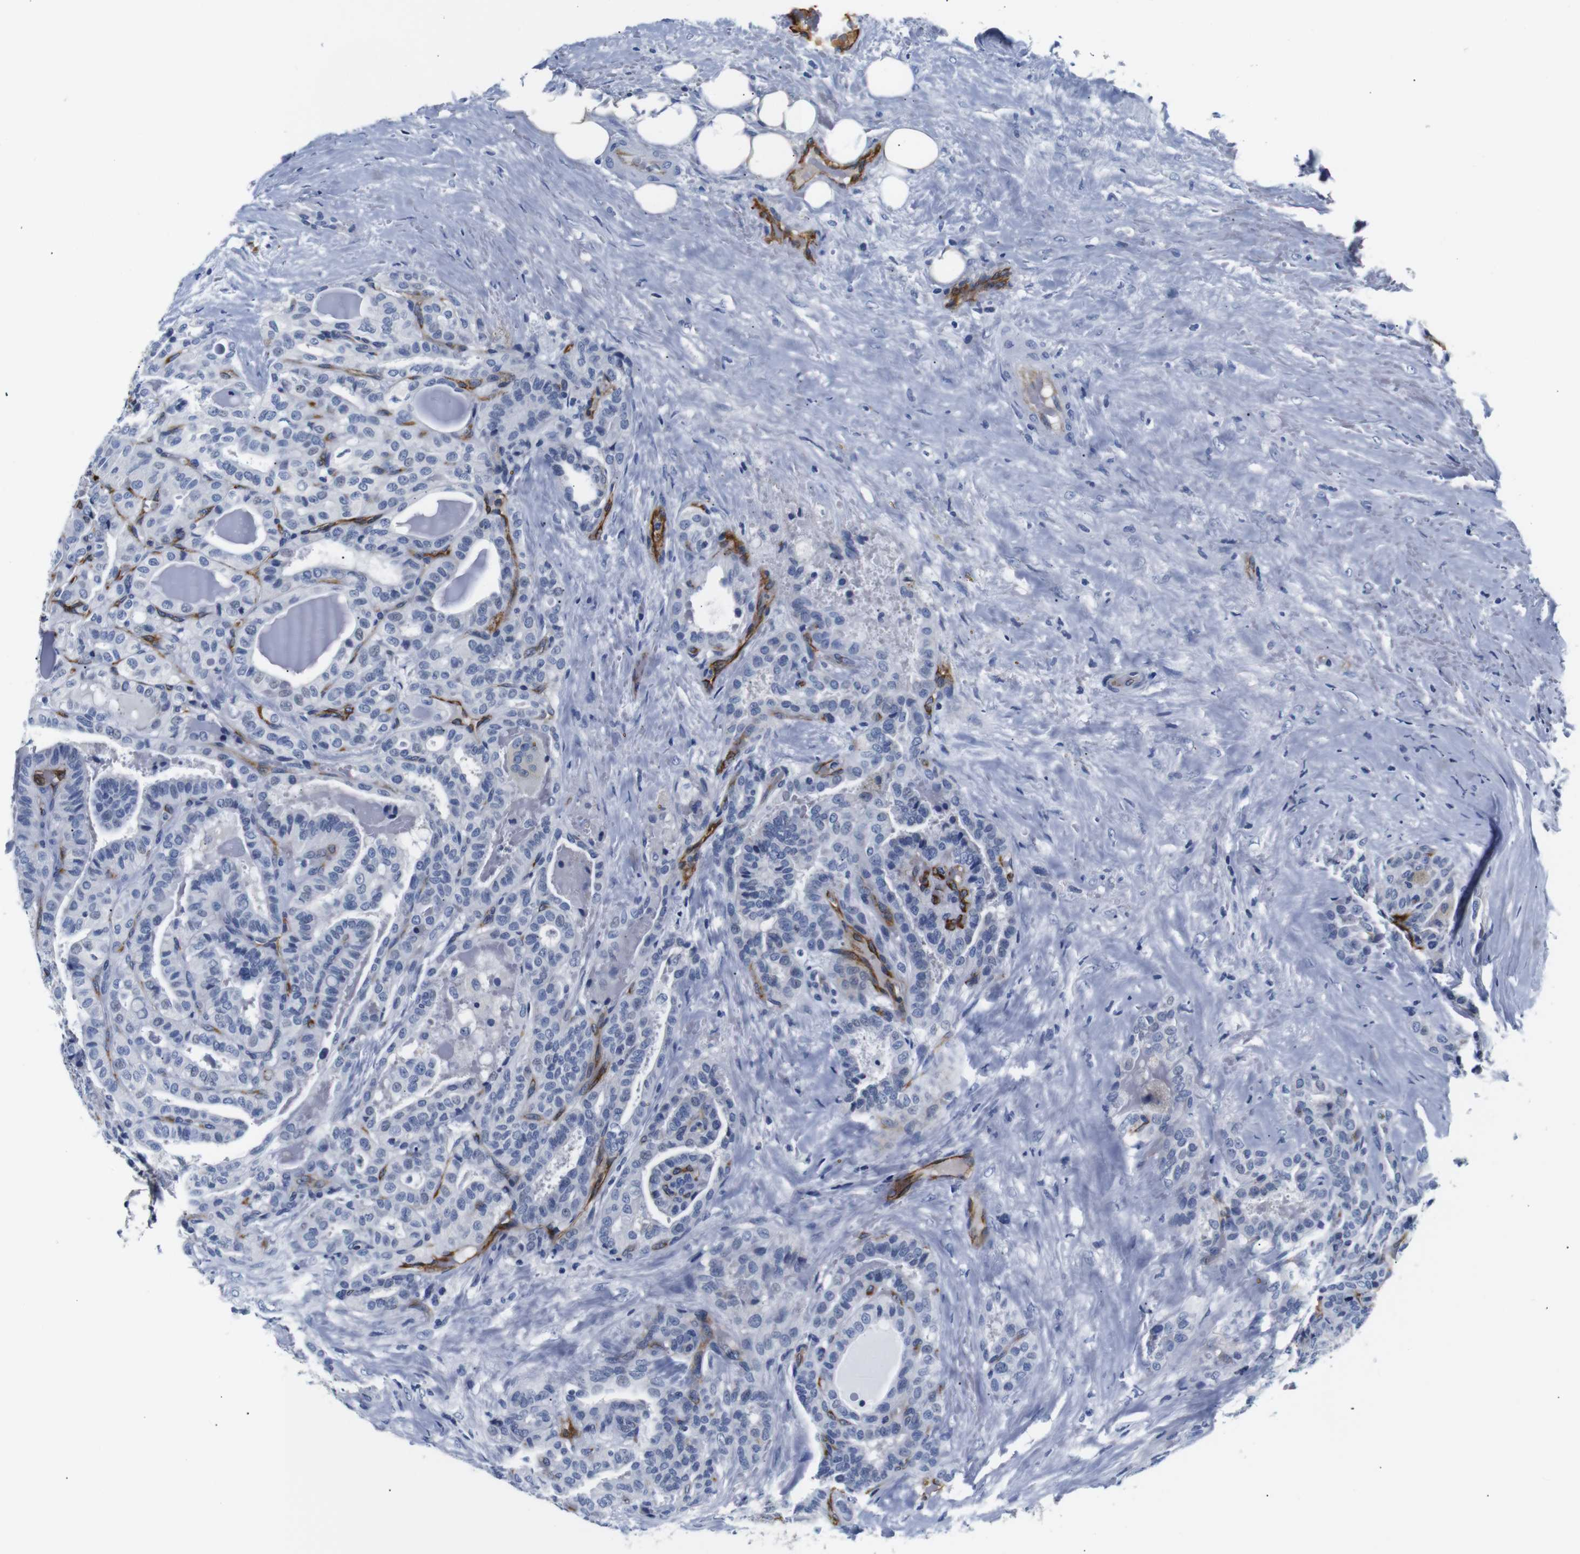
{"staining": {"intensity": "negative", "quantity": "none", "location": "none"}, "tissue": "thyroid cancer", "cell_type": "Tumor cells", "image_type": "cancer", "snomed": [{"axis": "morphology", "description": "Papillary adenocarcinoma, NOS"}, {"axis": "topography", "description": "Thyroid gland"}], "caption": "An IHC photomicrograph of thyroid cancer (papillary adenocarcinoma) is shown. There is no staining in tumor cells of thyroid cancer (papillary adenocarcinoma). (Stains: DAB (3,3'-diaminobenzidine) IHC with hematoxylin counter stain, Microscopy: brightfield microscopy at high magnification).", "gene": "MUC4", "patient": {"sex": "male", "age": 77}}